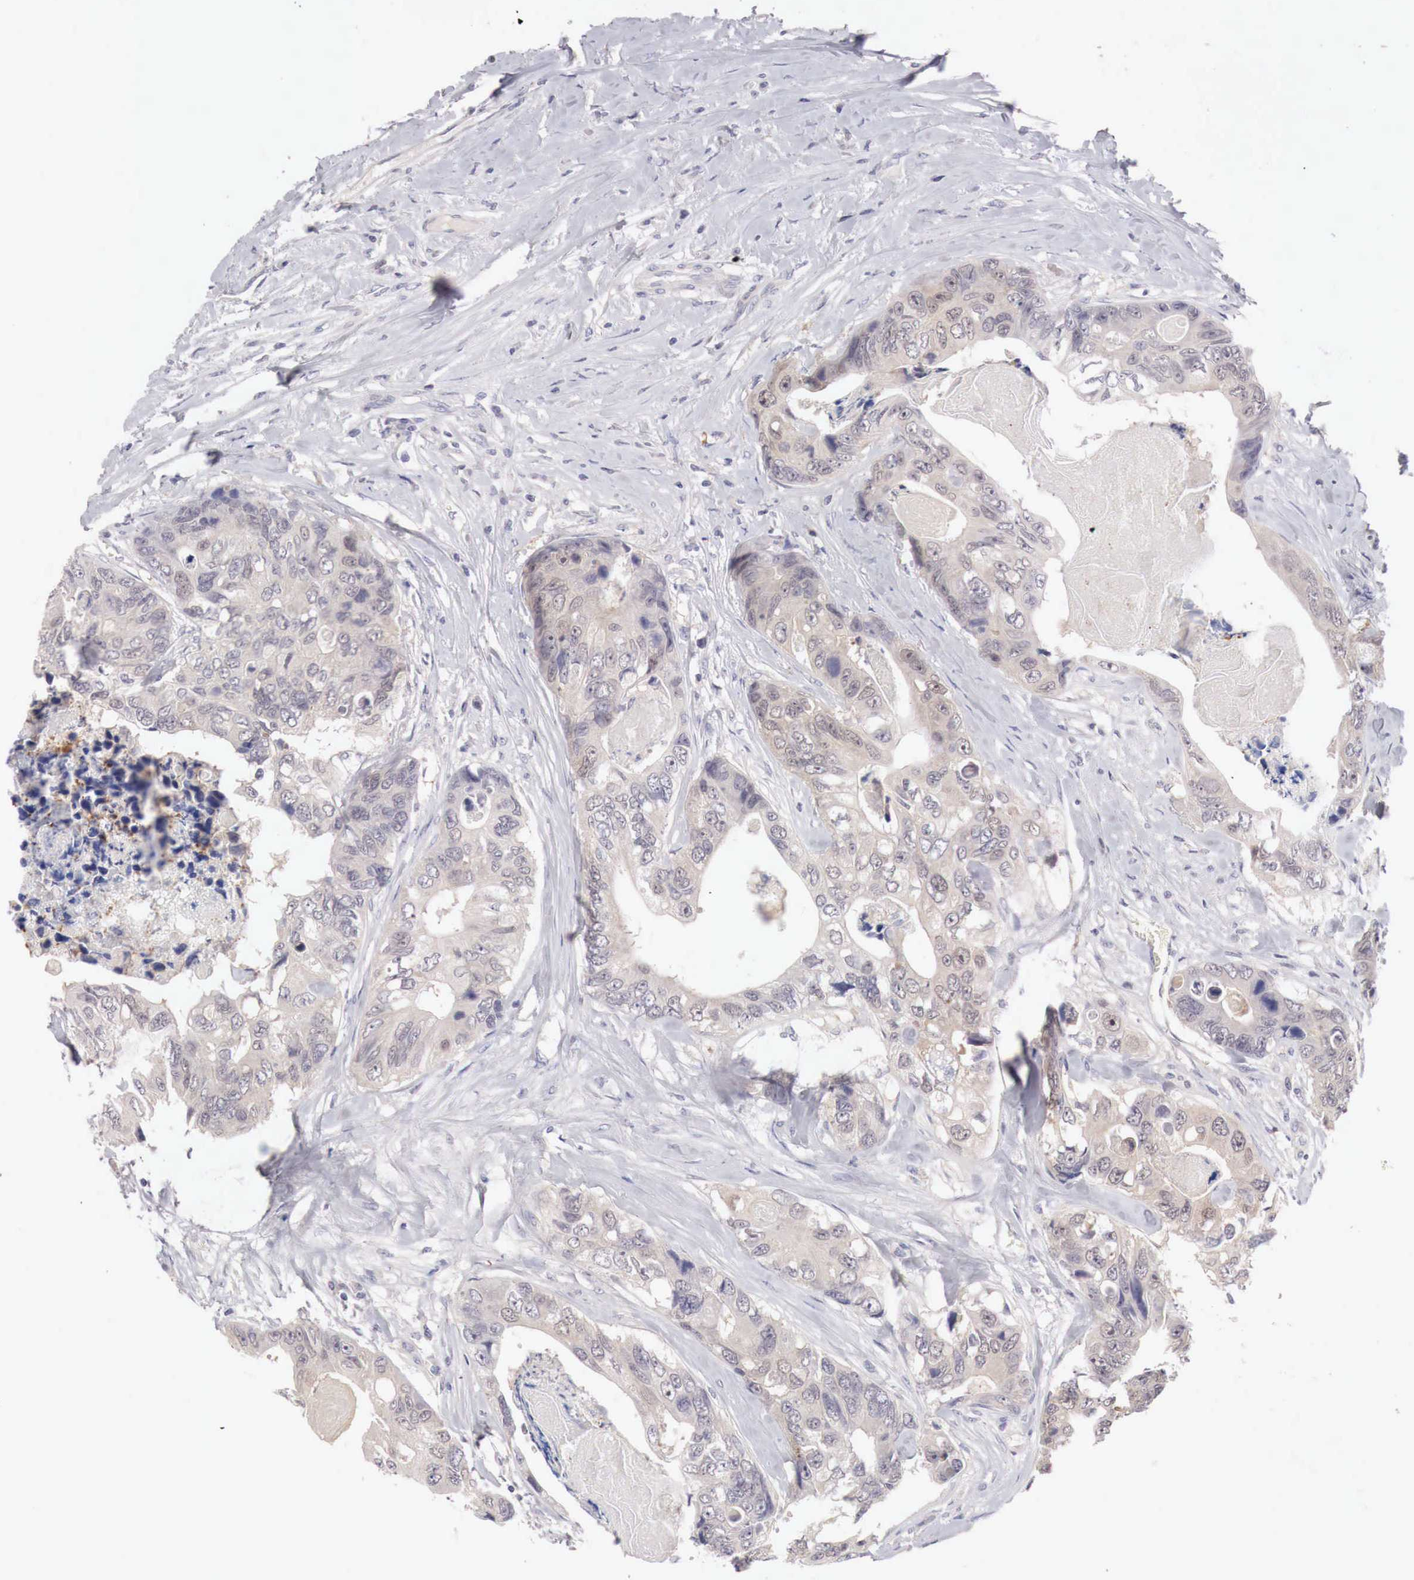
{"staining": {"intensity": "negative", "quantity": "none", "location": "none"}, "tissue": "colorectal cancer", "cell_type": "Tumor cells", "image_type": "cancer", "snomed": [{"axis": "morphology", "description": "Adenocarcinoma, NOS"}, {"axis": "topography", "description": "Colon"}], "caption": "Colorectal cancer was stained to show a protein in brown. There is no significant staining in tumor cells. (DAB immunohistochemistry, high magnification).", "gene": "GATA1", "patient": {"sex": "female", "age": 86}}